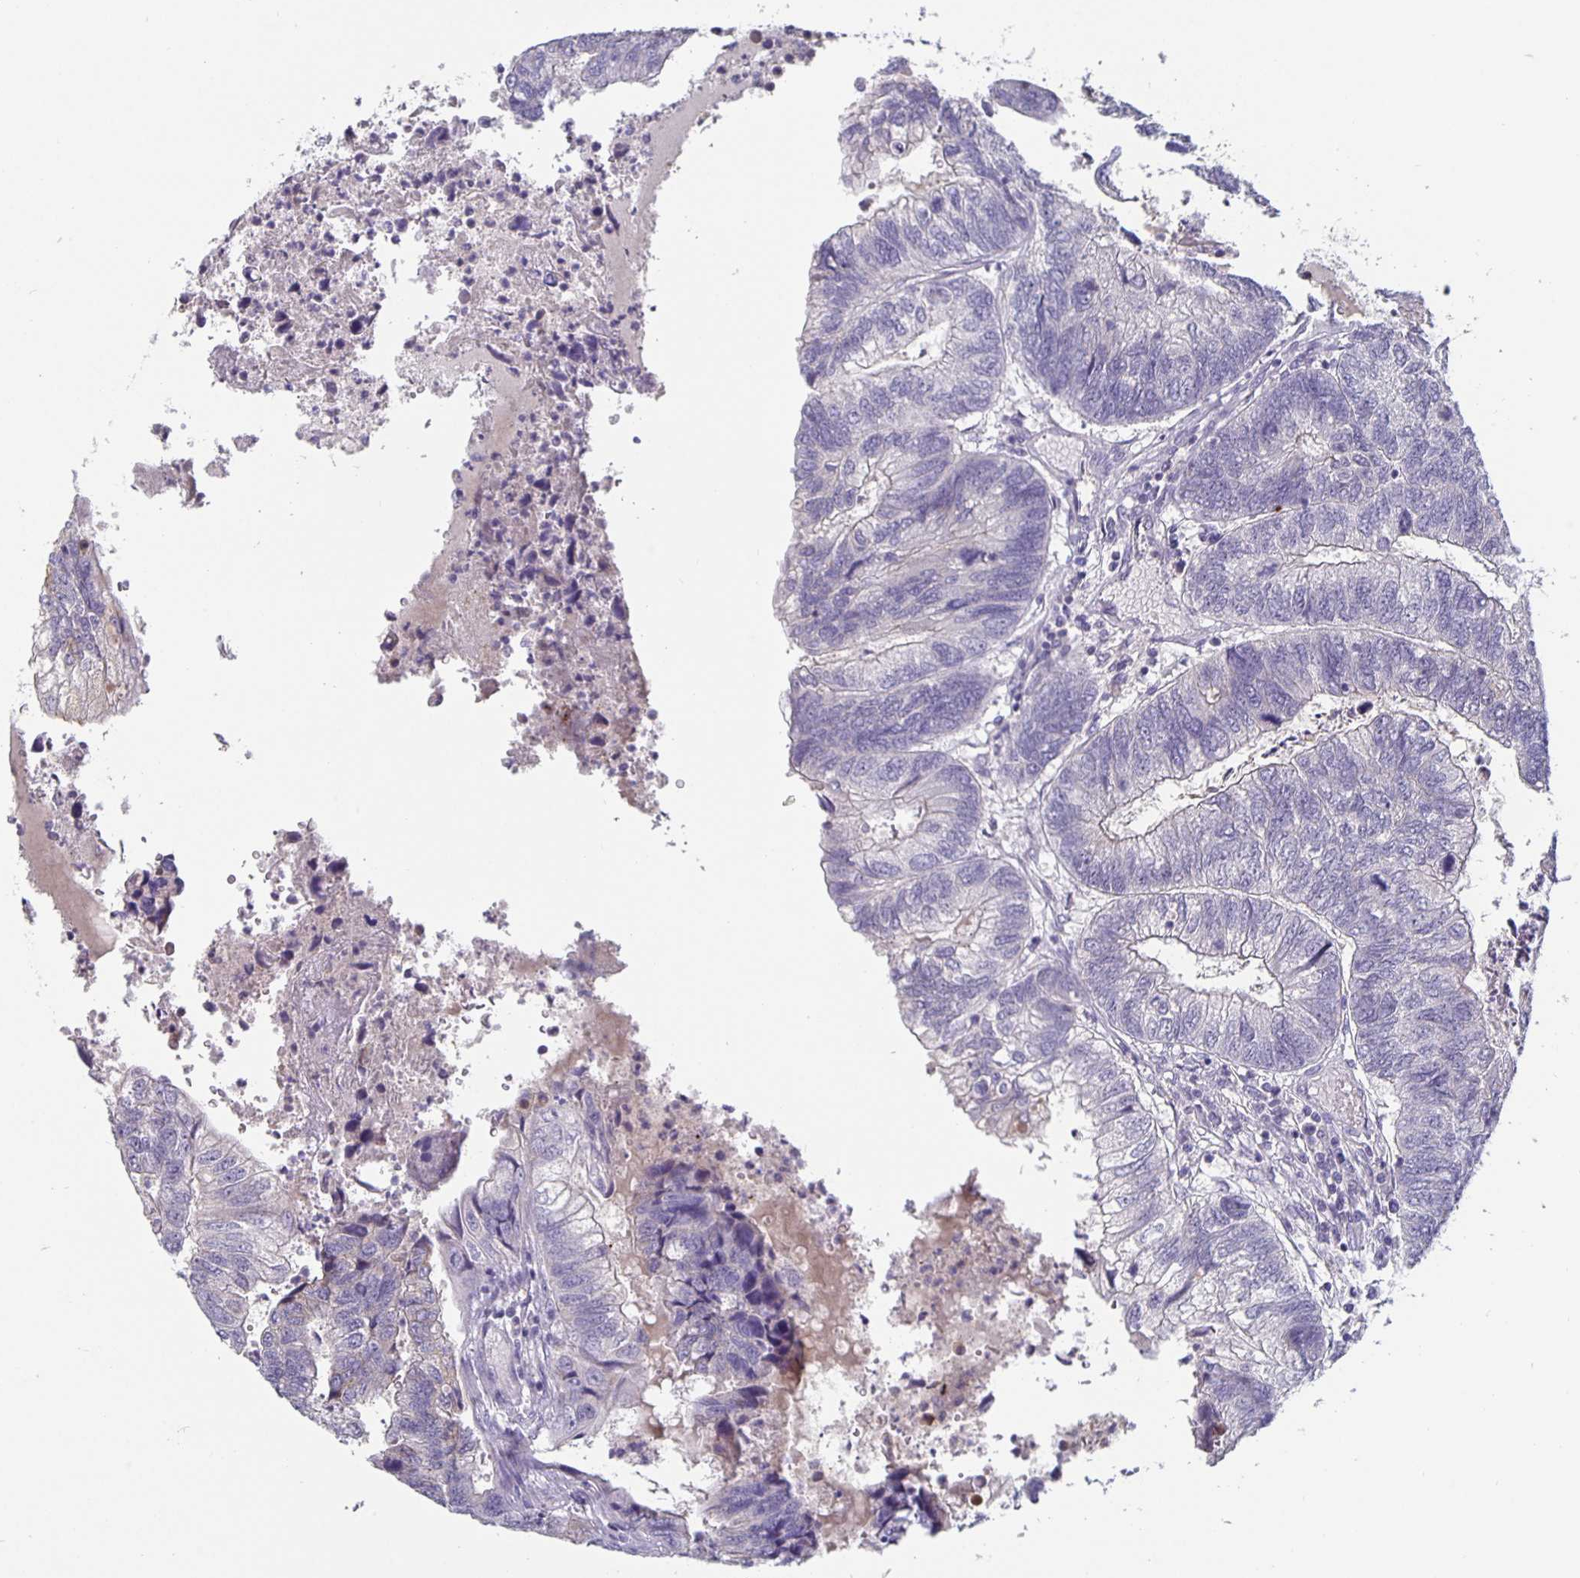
{"staining": {"intensity": "negative", "quantity": "none", "location": "none"}, "tissue": "colorectal cancer", "cell_type": "Tumor cells", "image_type": "cancer", "snomed": [{"axis": "morphology", "description": "Adenocarcinoma, NOS"}, {"axis": "topography", "description": "Colon"}], "caption": "IHC of colorectal cancer displays no staining in tumor cells.", "gene": "GDF15", "patient": {"sex": "female", "age": 67}}